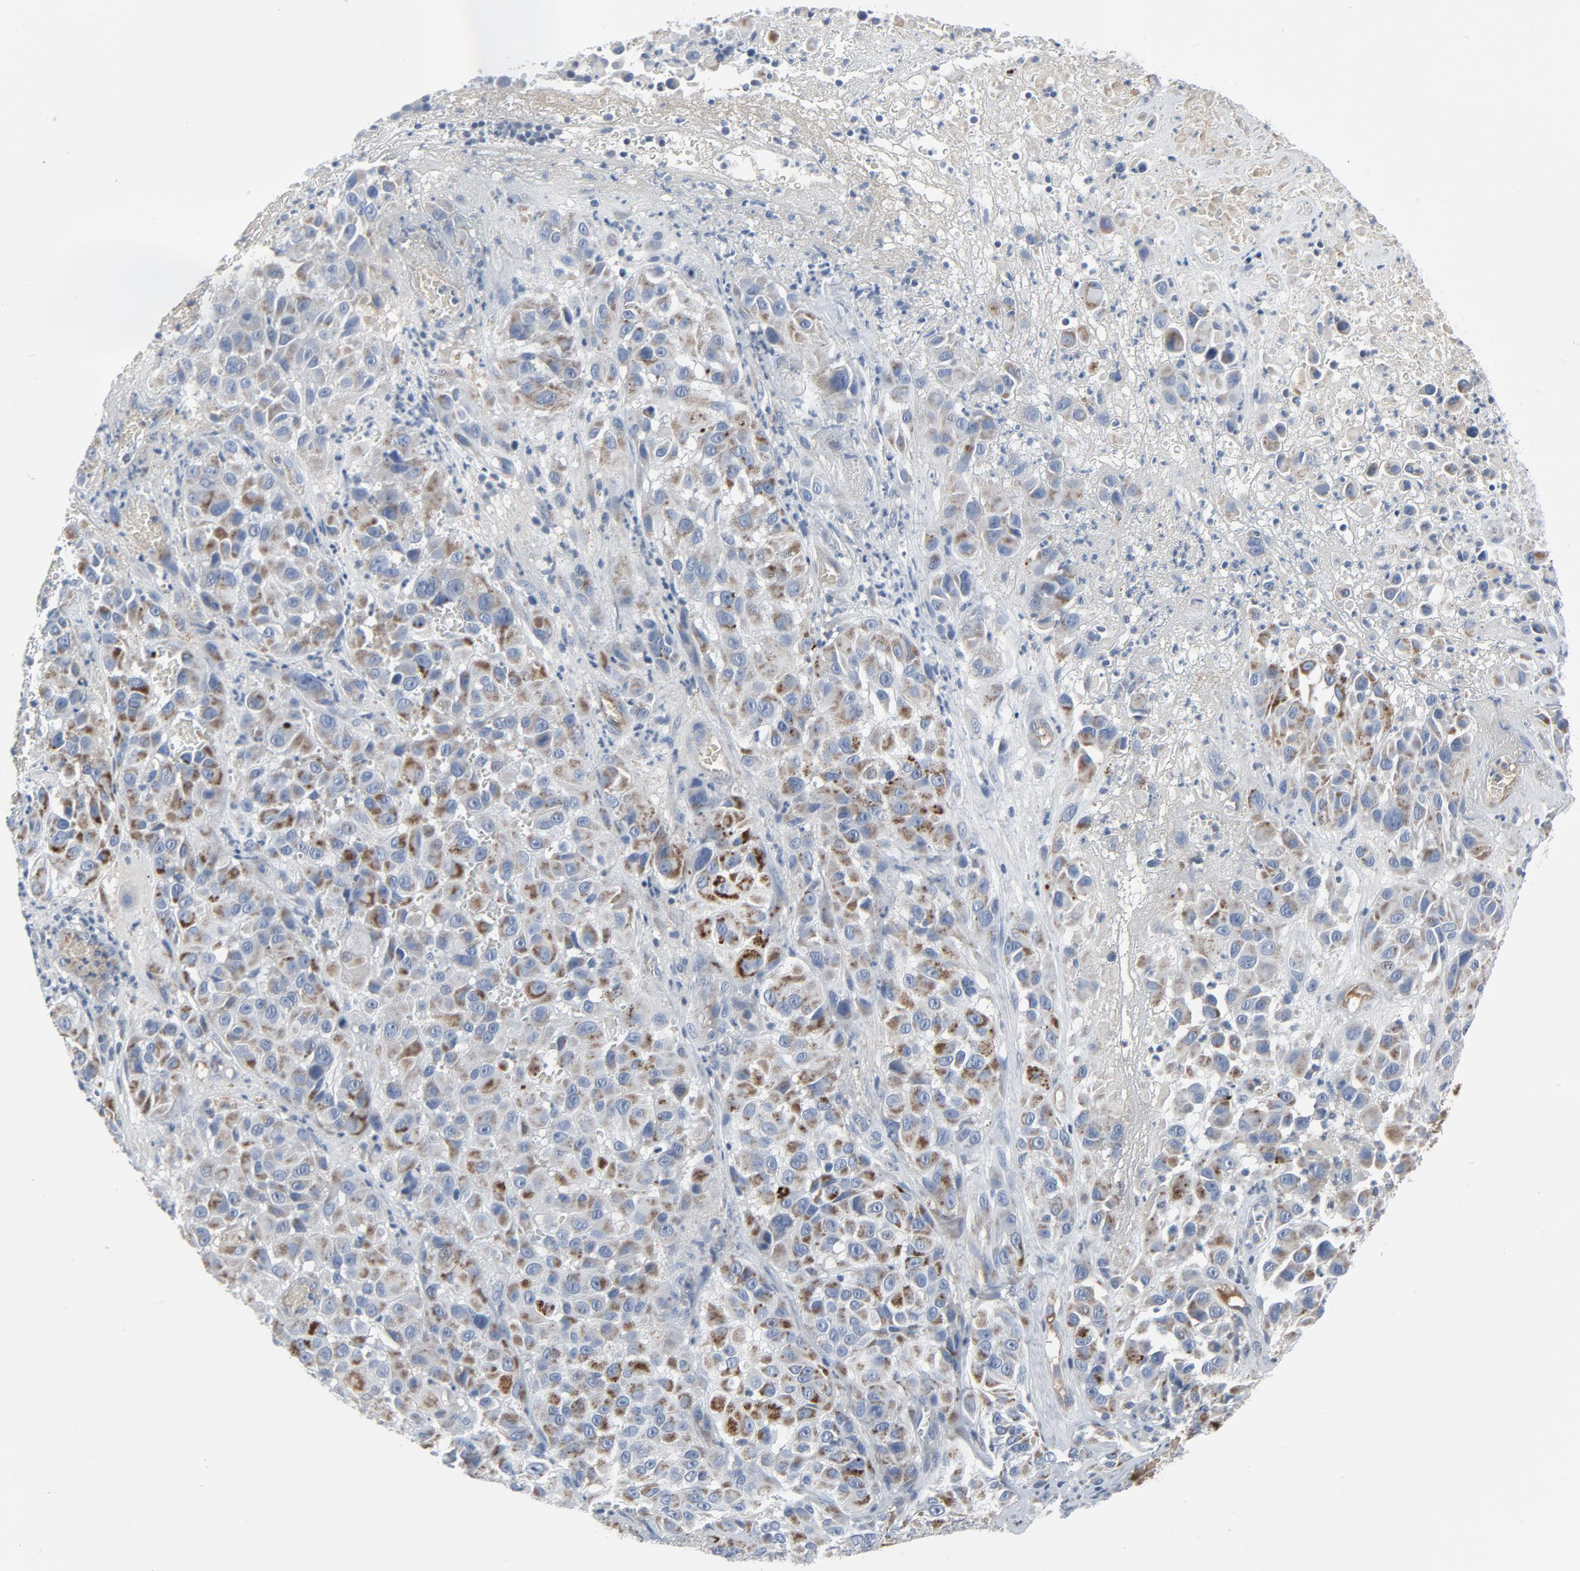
{"staining": {"intensity": "weak", "quantity": "<25%", "location": "cytoplasmic/membranous"}, "tissue": "melanoma", "cell_type": "Tumor cells", "image_type": "cancer", "snomed": [{"axis": "morphology", "description": "Malignant melanoma, NOS"}, {"axis": "topography", "description": "Skin"}], "caption": "IHC image of neoplastic tissue: malignant melanoma stained with DAB shows no significant protein staining in tumor cells. The staining is performed using DAB brown chromogen with nuclei counter-stained in using hematoxylin.", "gene": "GPX2", "patient": {"sex": "female", "age": 21}}